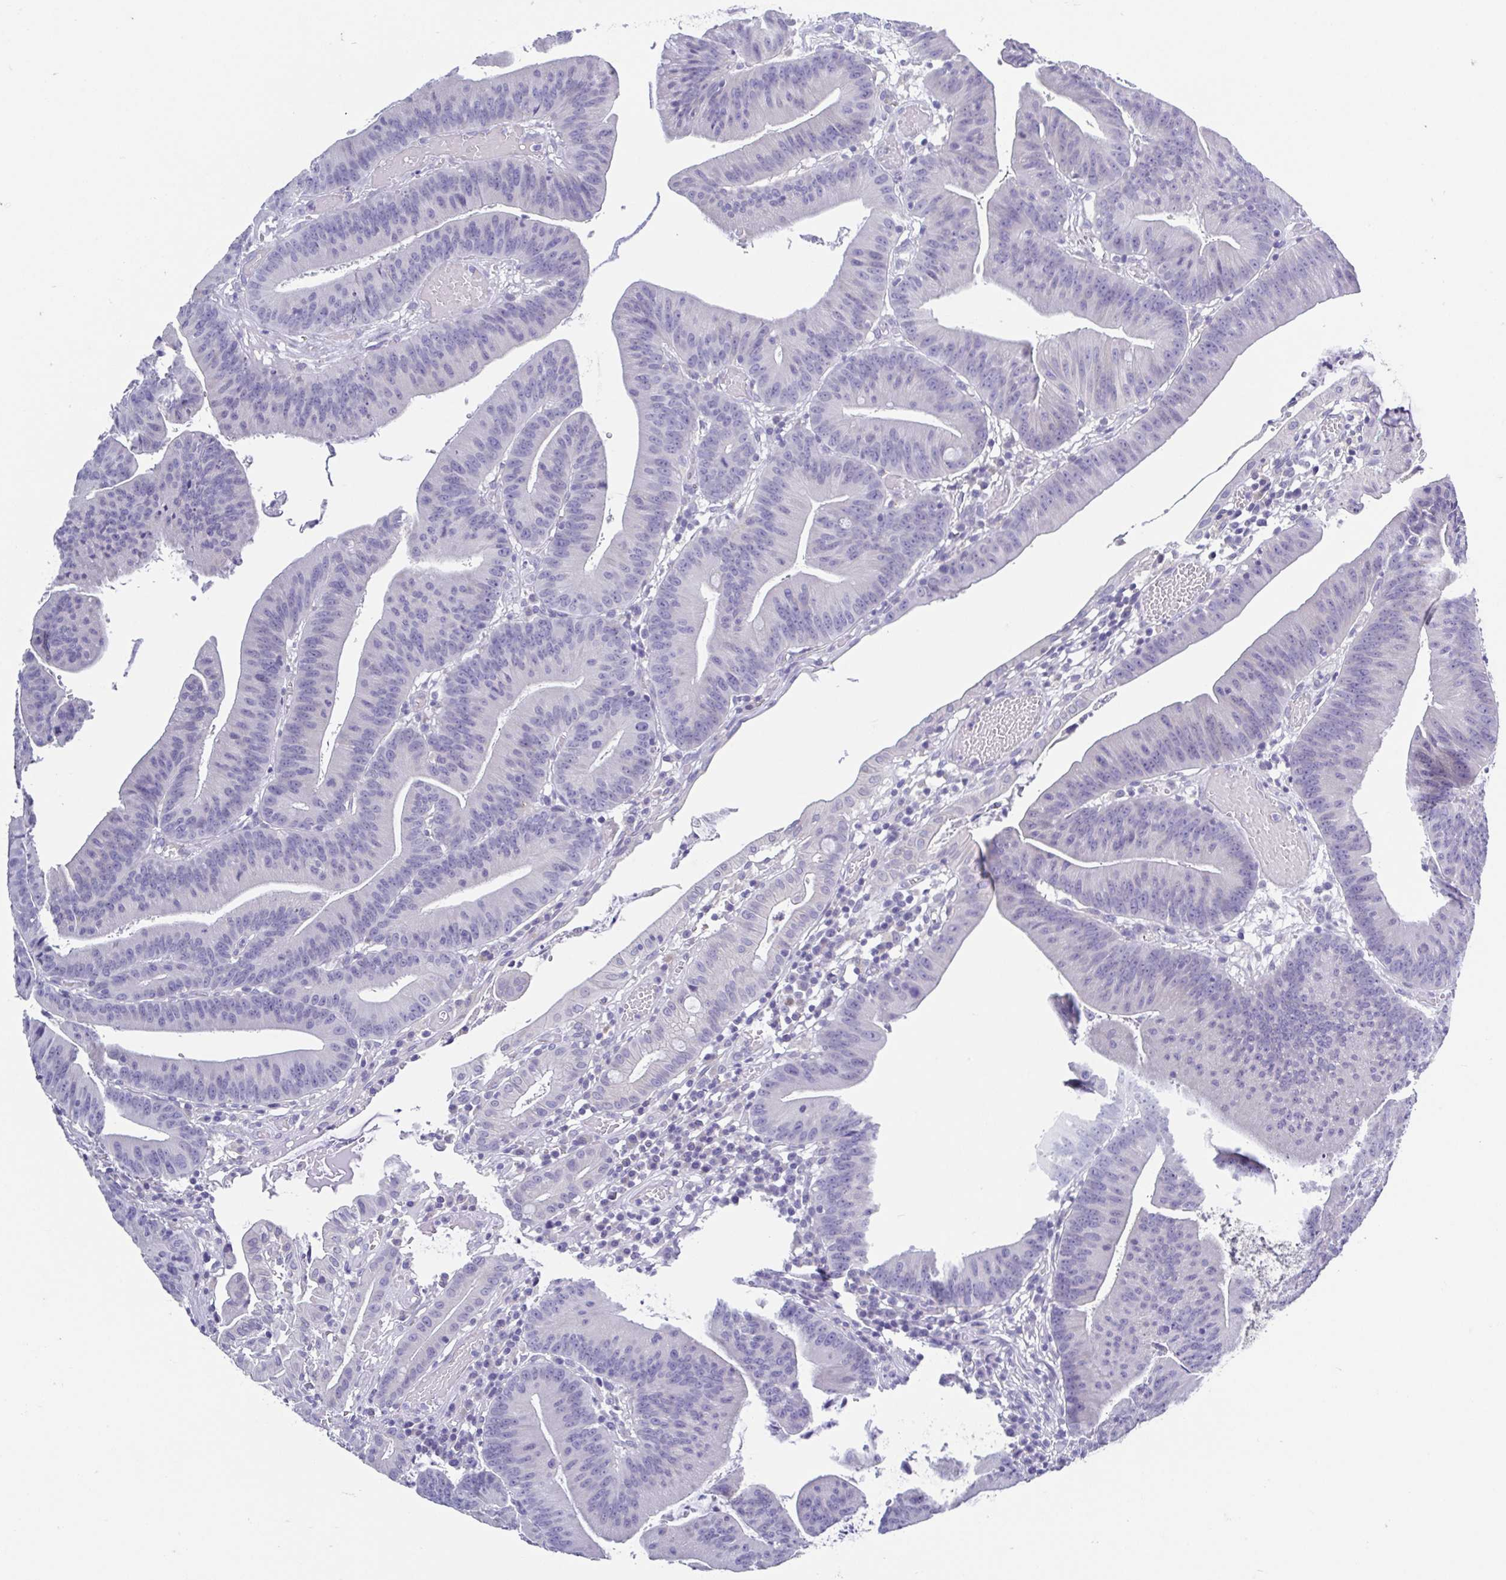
{"staining": {"intensity": "negative", "quantity": "none", "location": "none"}, "tissue": "colorectal cancer", "cell_type": "Tumor cells", "image_type": "cancer", "snomed": [{"axis": "morphology", "description": "Adenocarcinoma, NOS"}, {"axis": "topography", "description": "Colon"}], "caption": "A micrograph of colorectal cancer stained for a protein shows no brown staining in tumor cells.", "gene": "RDH11", "patient": {"sex": "female", "age": 78}}